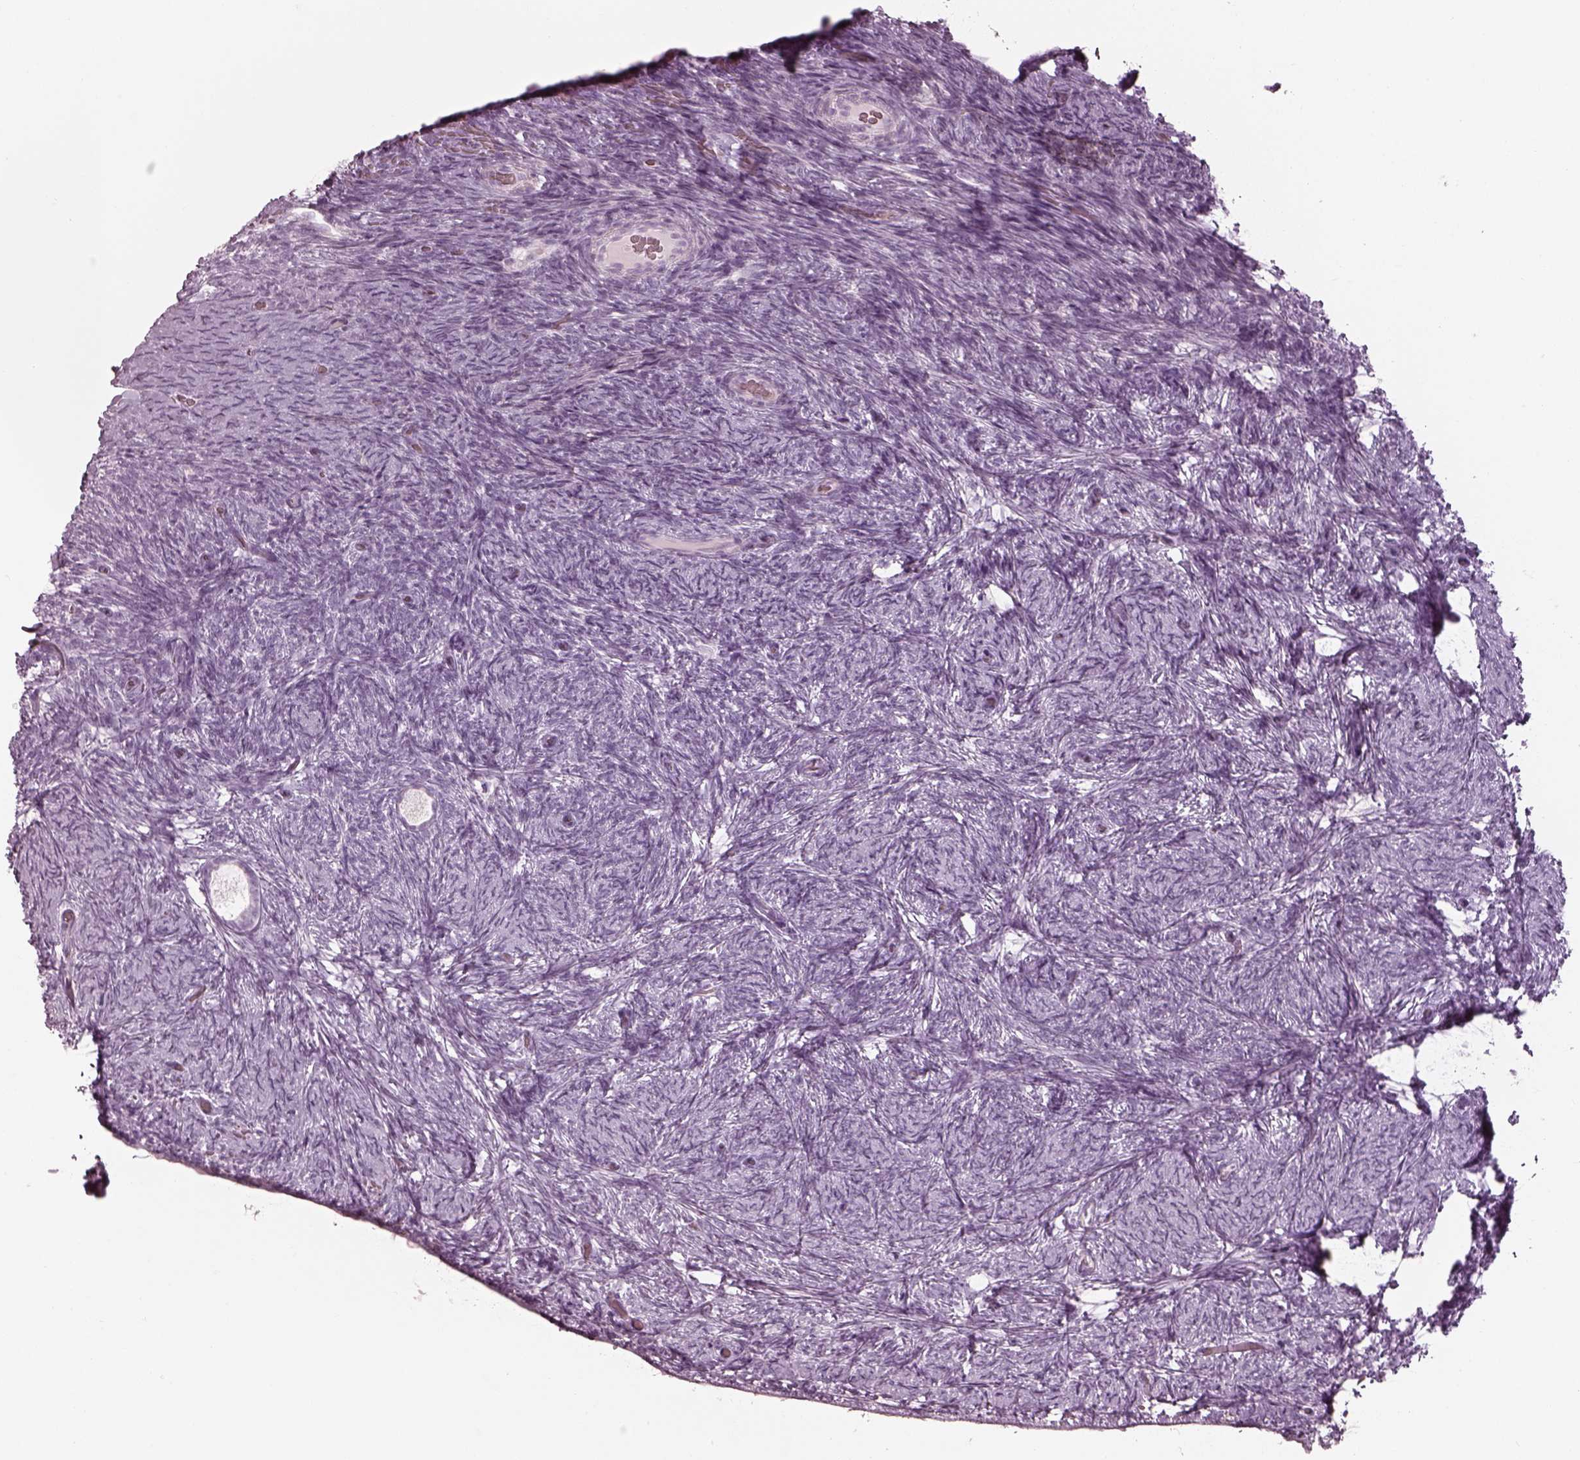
{"staining": {"intensity": "negative", "quantity": "none", "location": "none"}, "tissue": "ovary", "cell_type": "Follicle cells", "image_type": "normal", "snomed": [{"axis": "morphology", "description": "Normal tissue, NOS"}, {"axis": "topography", "description": "Ovary"}], "caption": "This is an immunohistochemistry (IHC) photomicrograph of benign human ovary. There is no positivity in follicle cells.", "gene": "ENSG00000289258", "patient": {"sex": "female", "age": 34}}